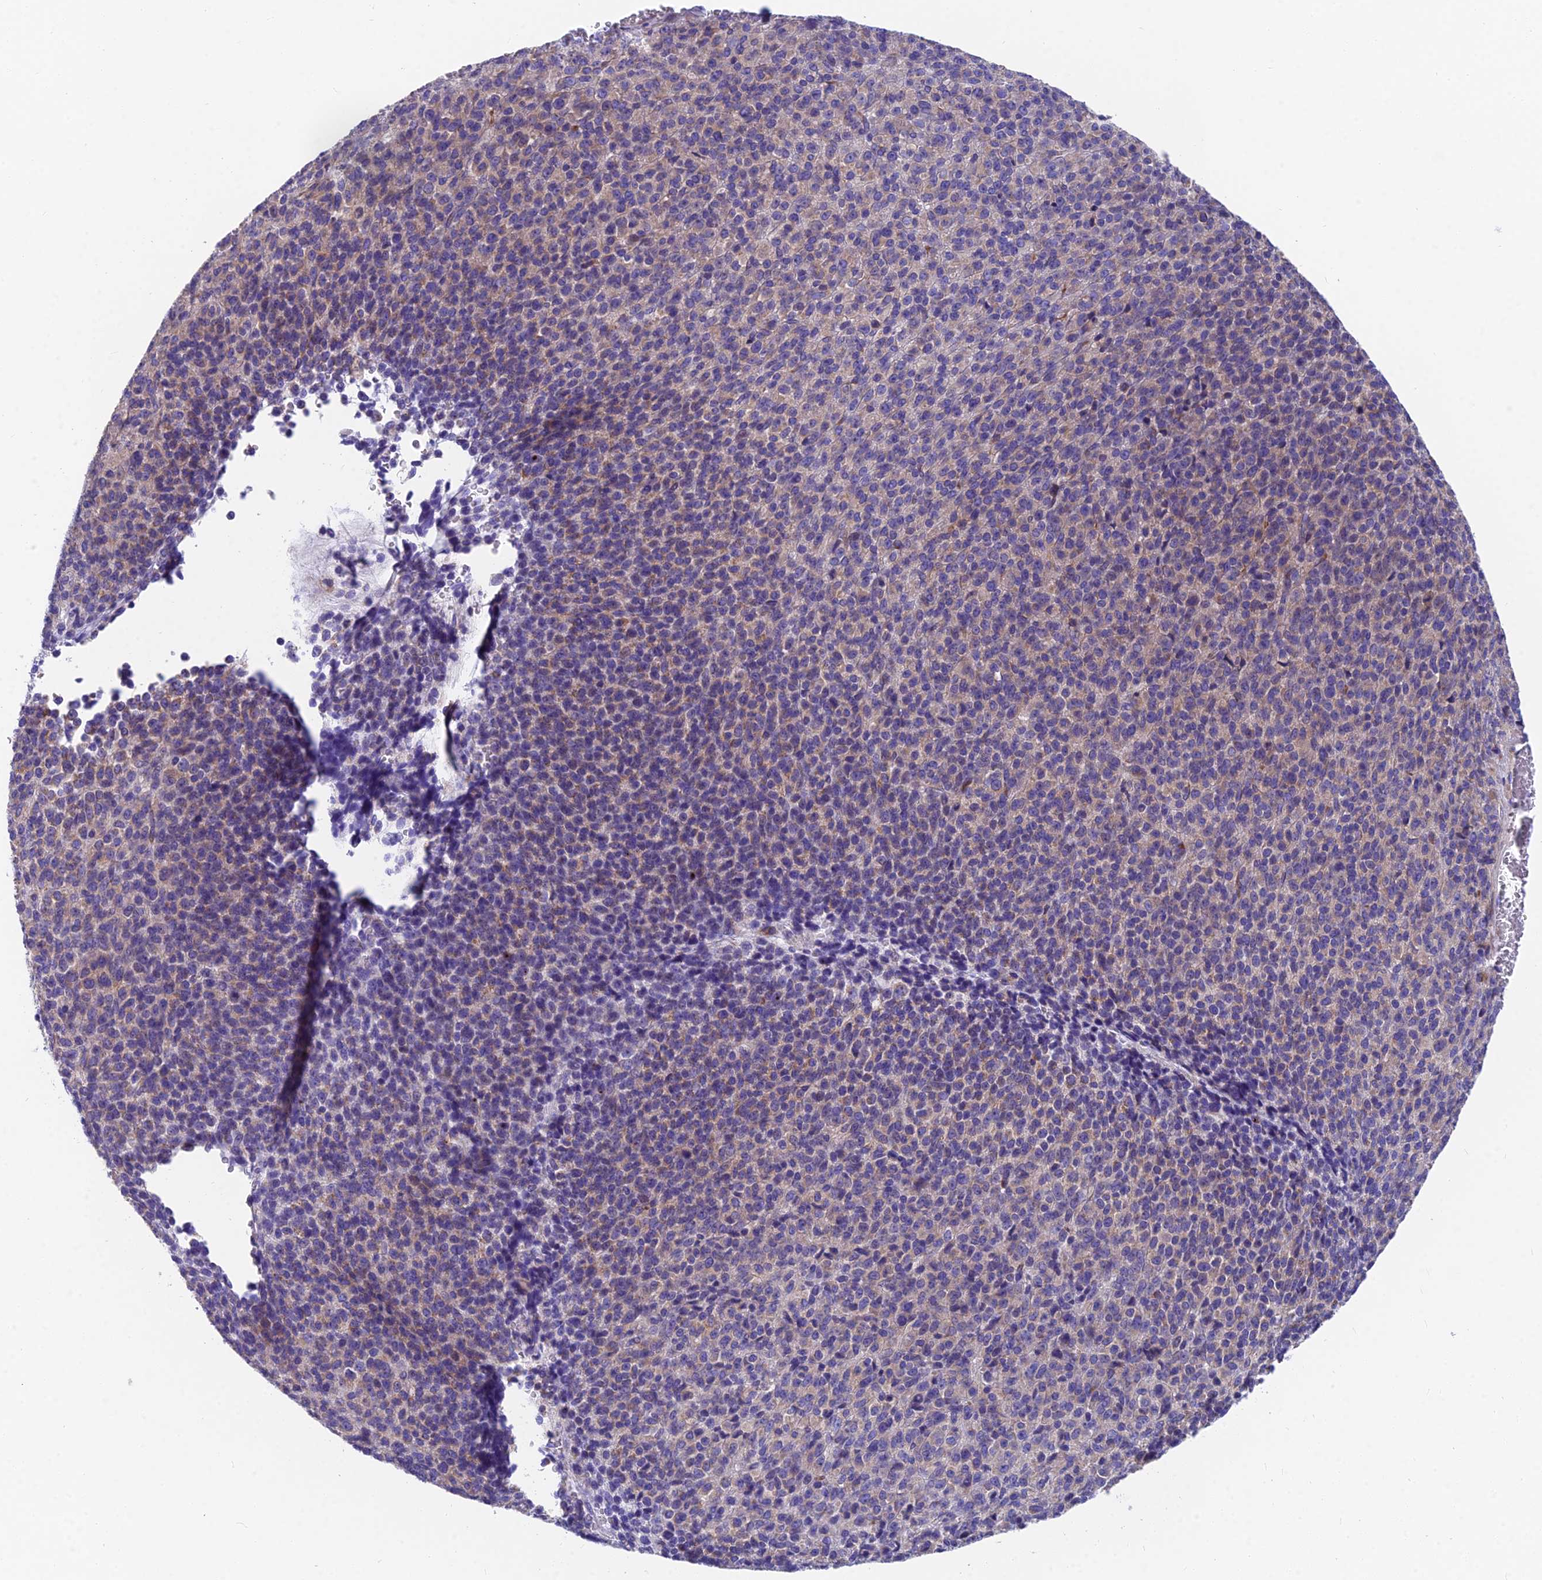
{"staining": {"intensity": "weak", "quantity": "25%-75%", "location": "cytoplasmic/membranous"}, "tissue": "melanoma", "cell_type": "Tumor cells", "image_type": "cancer", "snomed": [{"axis": "morphology", "description": "Malignant melanoma, Metastatic site"}, {"axis": "topography", "description": "Brain"}], "caption": "Human melanoma stained with a protein marker displays weak staining in tumor cells.", "gene": "MVB12A", "patient": {"sex": "female", "age": 56}}